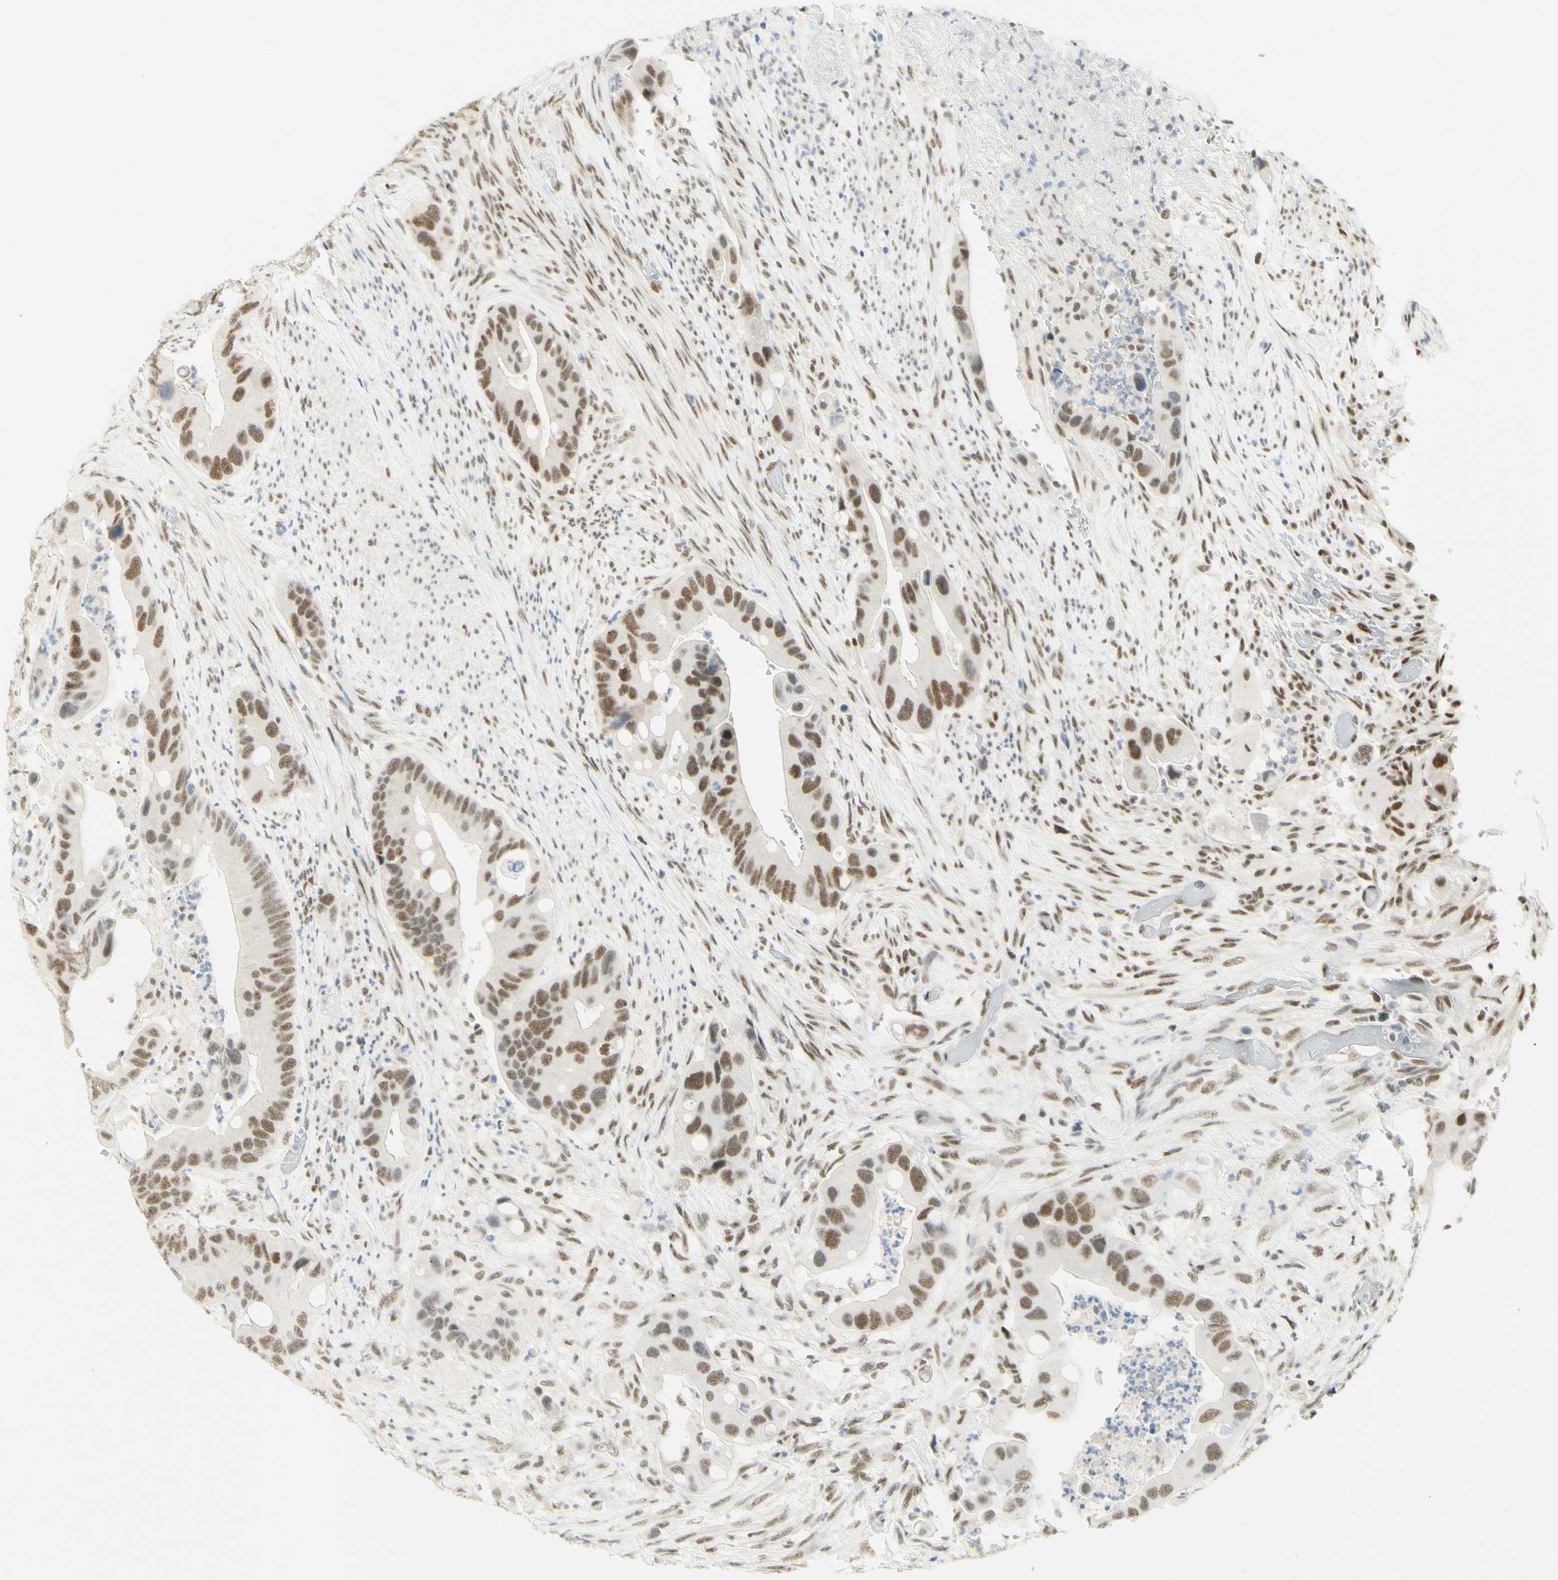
{"staining": {"intensity": "moderate", "quantity": ">75%", "location": "nuclear"}, "tissue": "colorectal cancer", "cell_type": "Tumor cells", "image_type": "cancer", "snomed": [{"axis": "morphology", "description": "Adenocarcinoma, NOS"}, {"axis": "topography", "description": "Rectum"}], "caption": "Immunohistochemical staining of colorectal cancer (adenocarcinoma) displays moderate nuclear protein expression in about >75% of tumor cells. The staining is performed using DAB brown chromogen to label protein expression. The nuclei are counter-stained blue using hematoxylin.", "gene": "PMS2", "patient": {"sex": "female", "age": 57}}